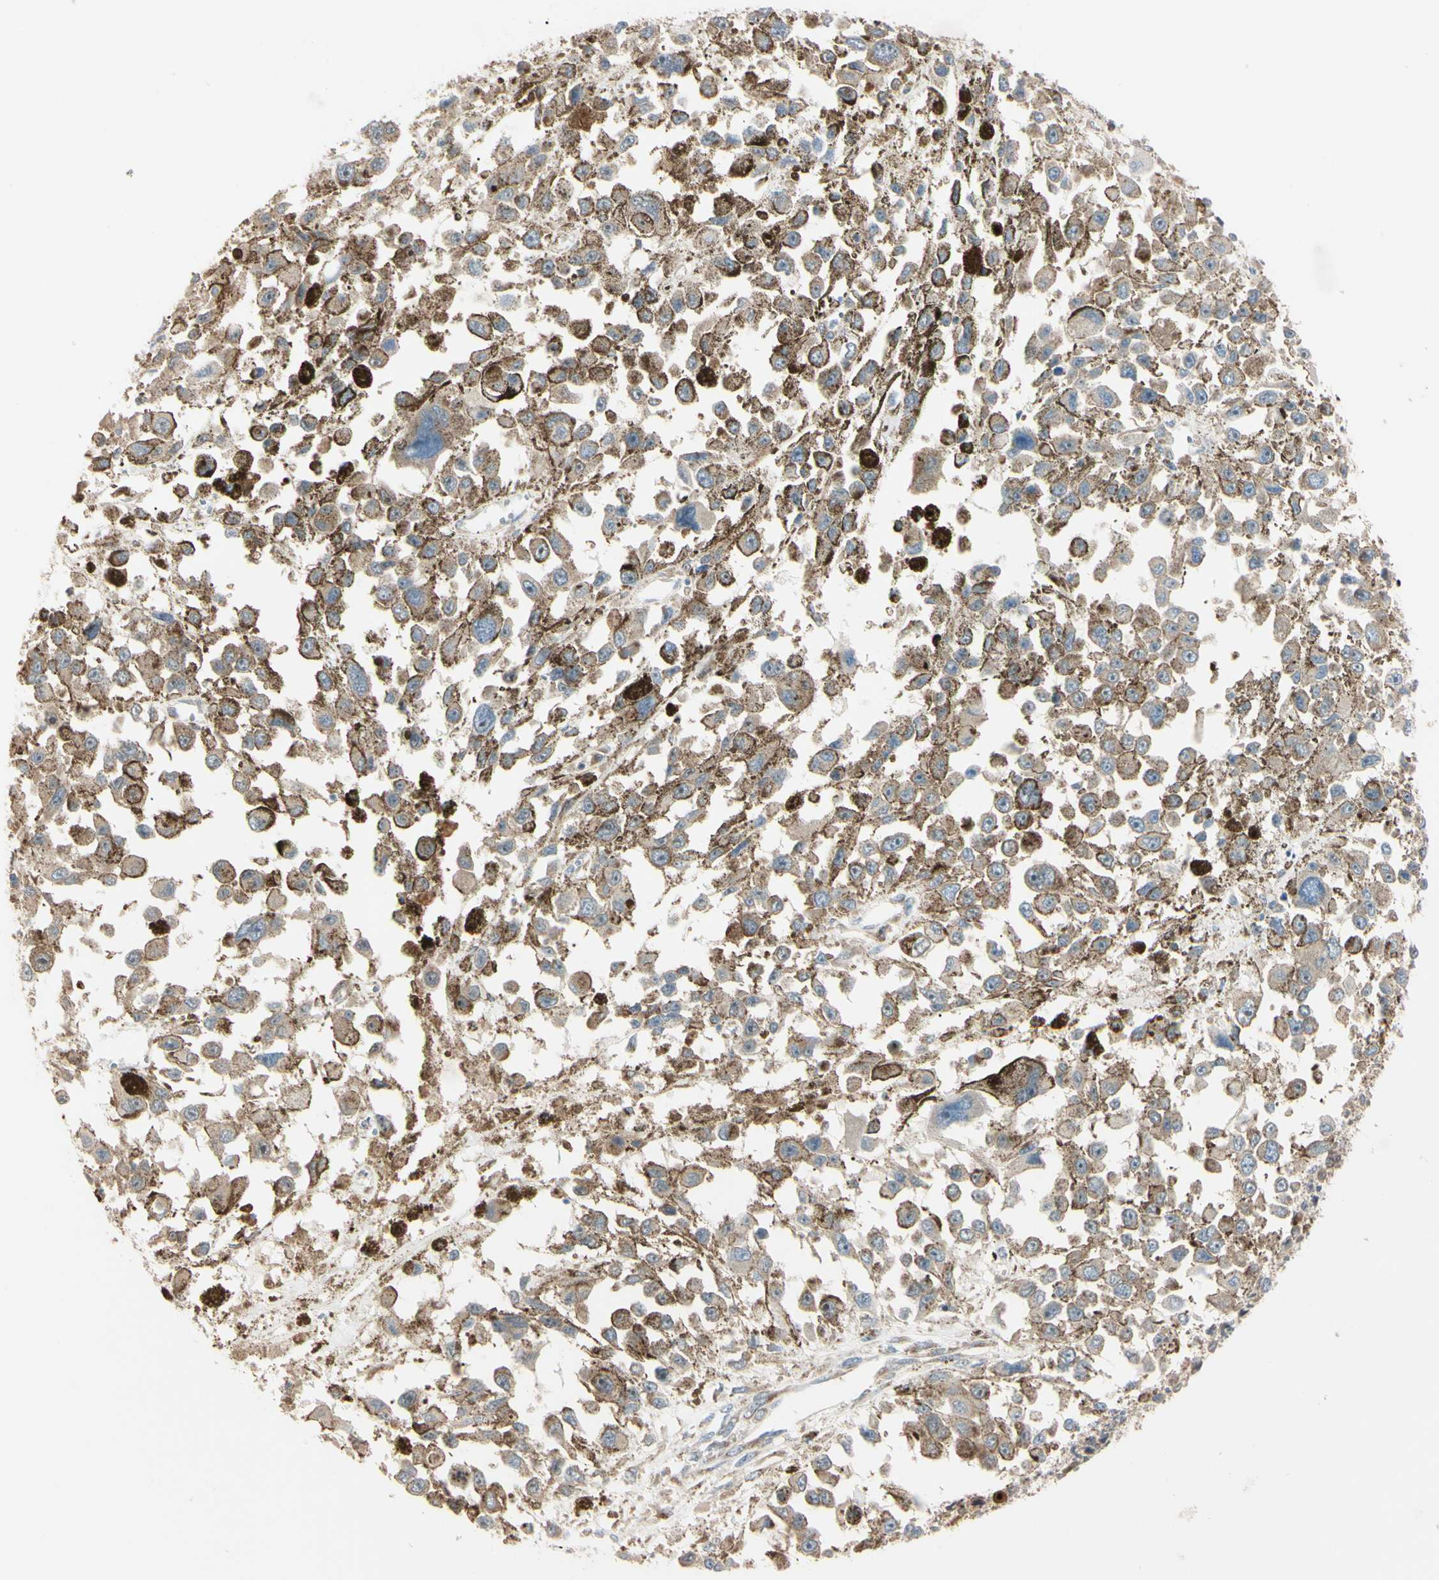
{"staining": {"intensity": "weak", "quantity": ">75%", "location": "cytoplasmic/membranous"}, "tissue": "melanoma", "cell_type": "Tumor cells", "image_type": "cancer", "snomed": [{"axis": "morphology", "description": "Malignant melanoma, Metastatic site"}, {"axis": "topography", "description": "Lymph node"}], "caption": "Immunohistochemical staining of melanoma demonstrates weak cytoplasmic/membranous protein expression in approximately >75% of tumor cells.", "gene": "EIF5A", "patient": {"sex": "male", "age": 59}}